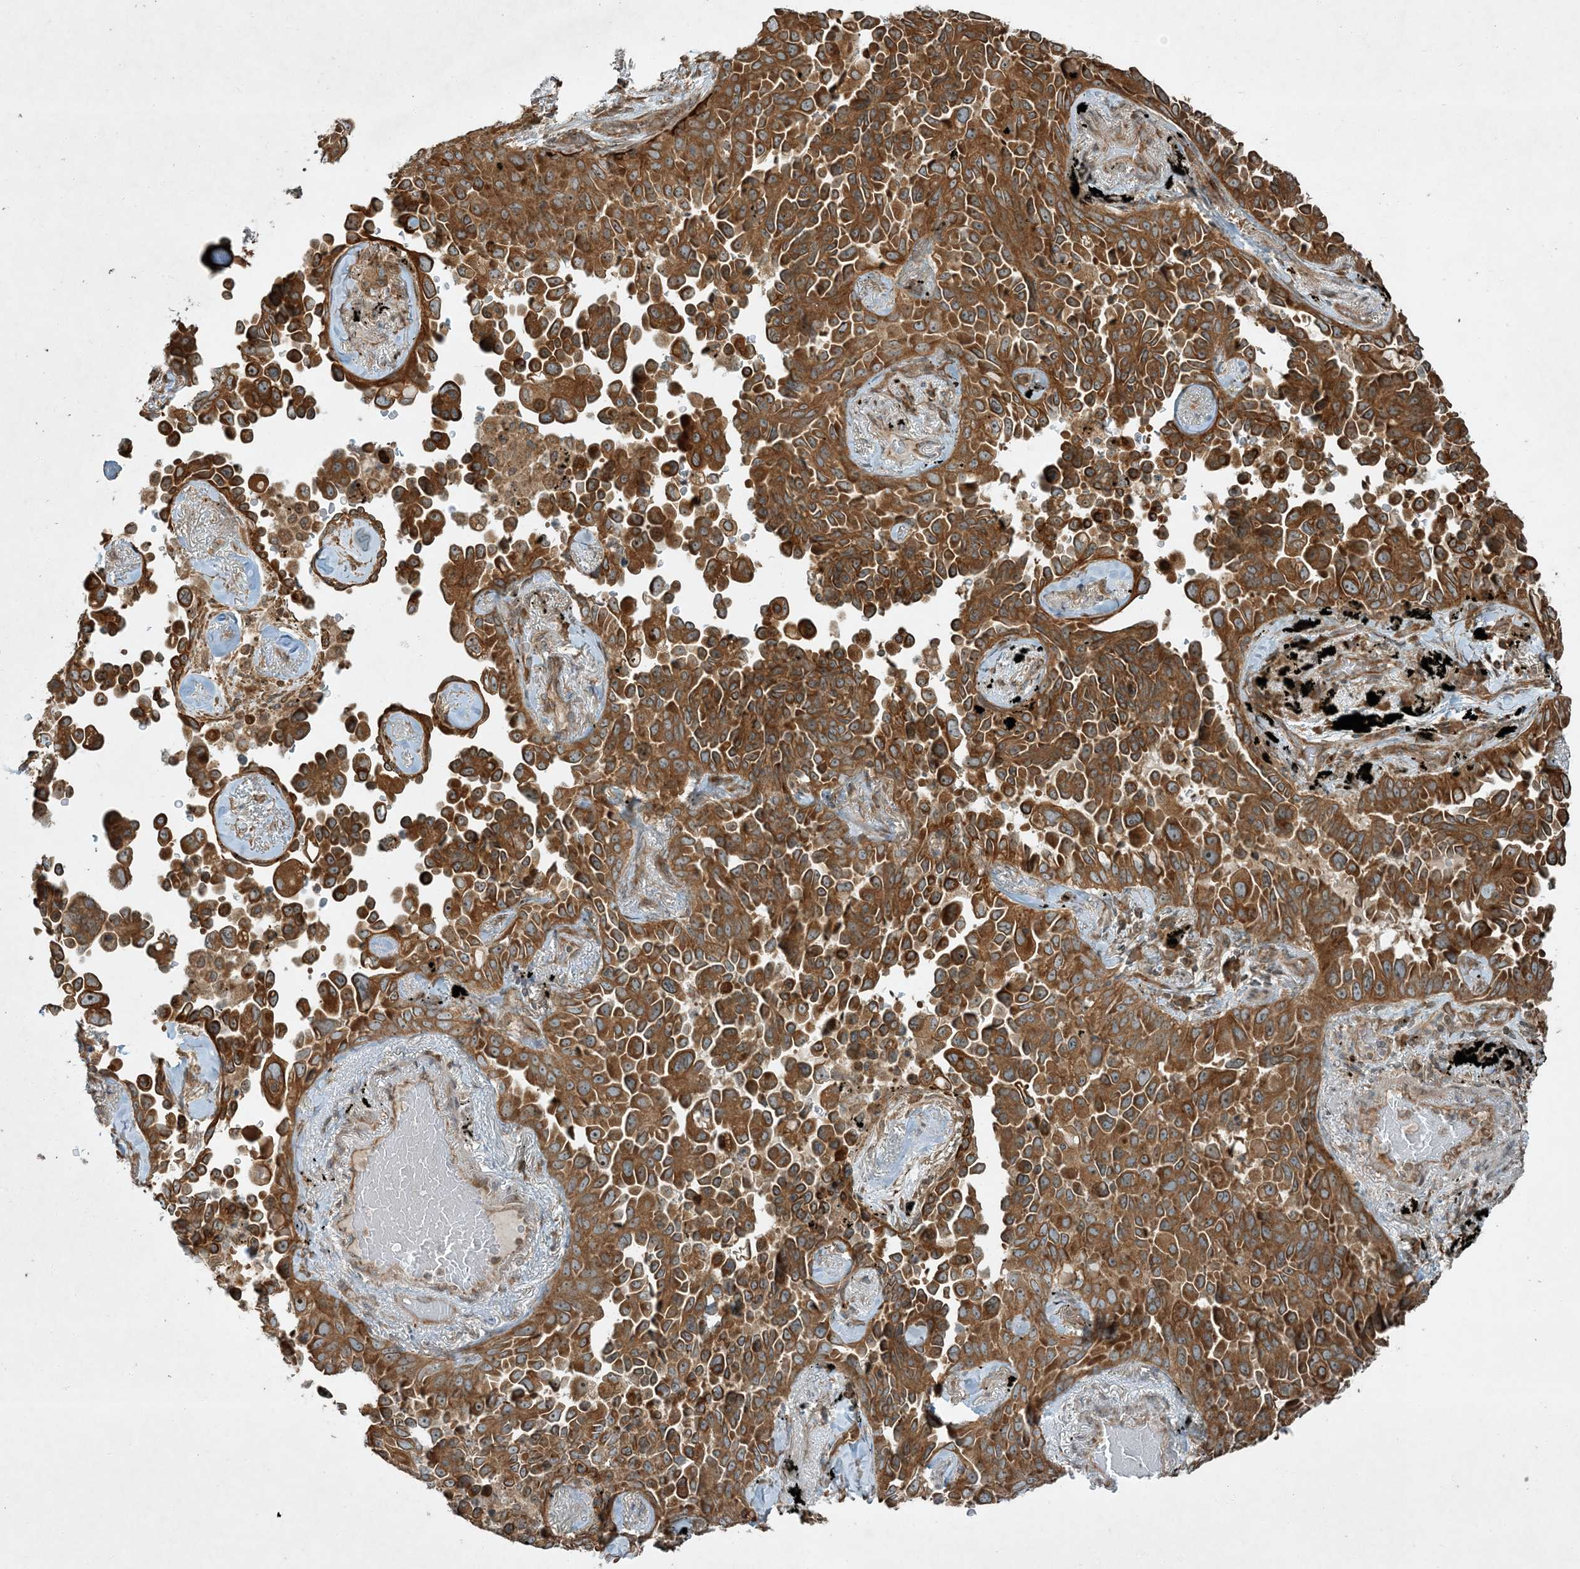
{"staining": {"intensity": "moderate", "quantity": ">75%", "location": "cytoplasmic/membranous"}, "tissue": "lung cancer", "cell_type": "Tumor cells", "image_type": "cancer", "snomed": [{"axis": "morphology", "description": "Adenocarcinoma, NOS"}, {"axis": "topography", "description": "Lung"}], "caption": "Immunohistochemical staining of adenocarcinoma (lung) displays medium levels of moderate cytoplasmic/membranous protein staining in about >75% of tumor cells. (IHC, brightfield microscopy, high magnification).", "gene": "COMMD8", "patient": {"sex": "female", "age": 67}}